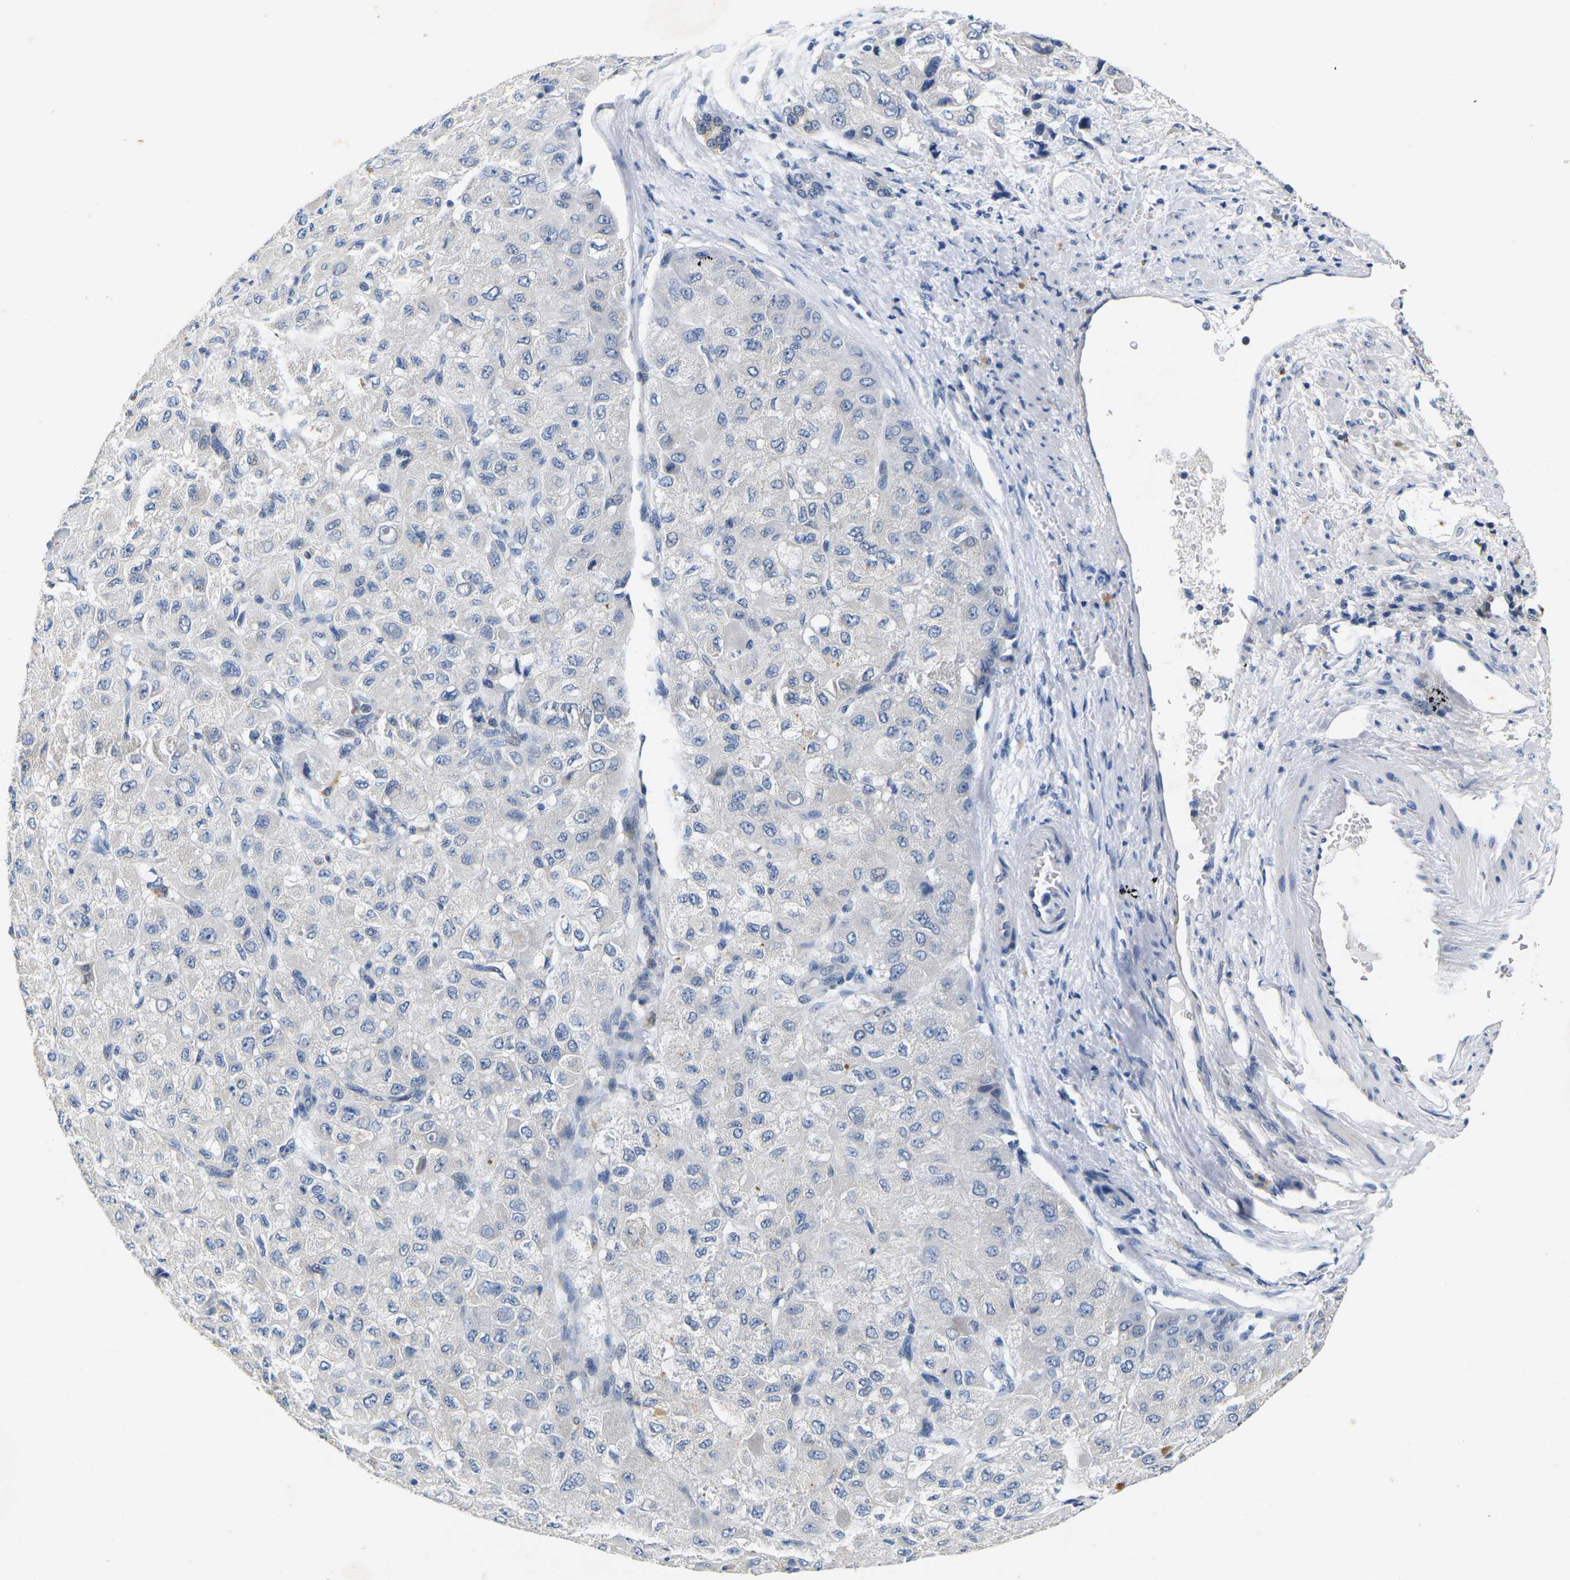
{"staining": {"intensity": "negative", "quantity": "none", "location": "none"}, "tissue": "liver cancer", "cell_type": "Tumor cells", "image_type": "cancer", "snomed": [{"axis": "morphology", "description": "Carcinoma, Hepatocellular, NOS"}, {"axis": "topography", "description": "Liver"}], "caption": "A histopathology image of liver hepatocellular carcinoma stained for a protein displays no brown staining in tumor cells.", "gene": "NOCT", "patient": {"sex": "male", "age": 80}}